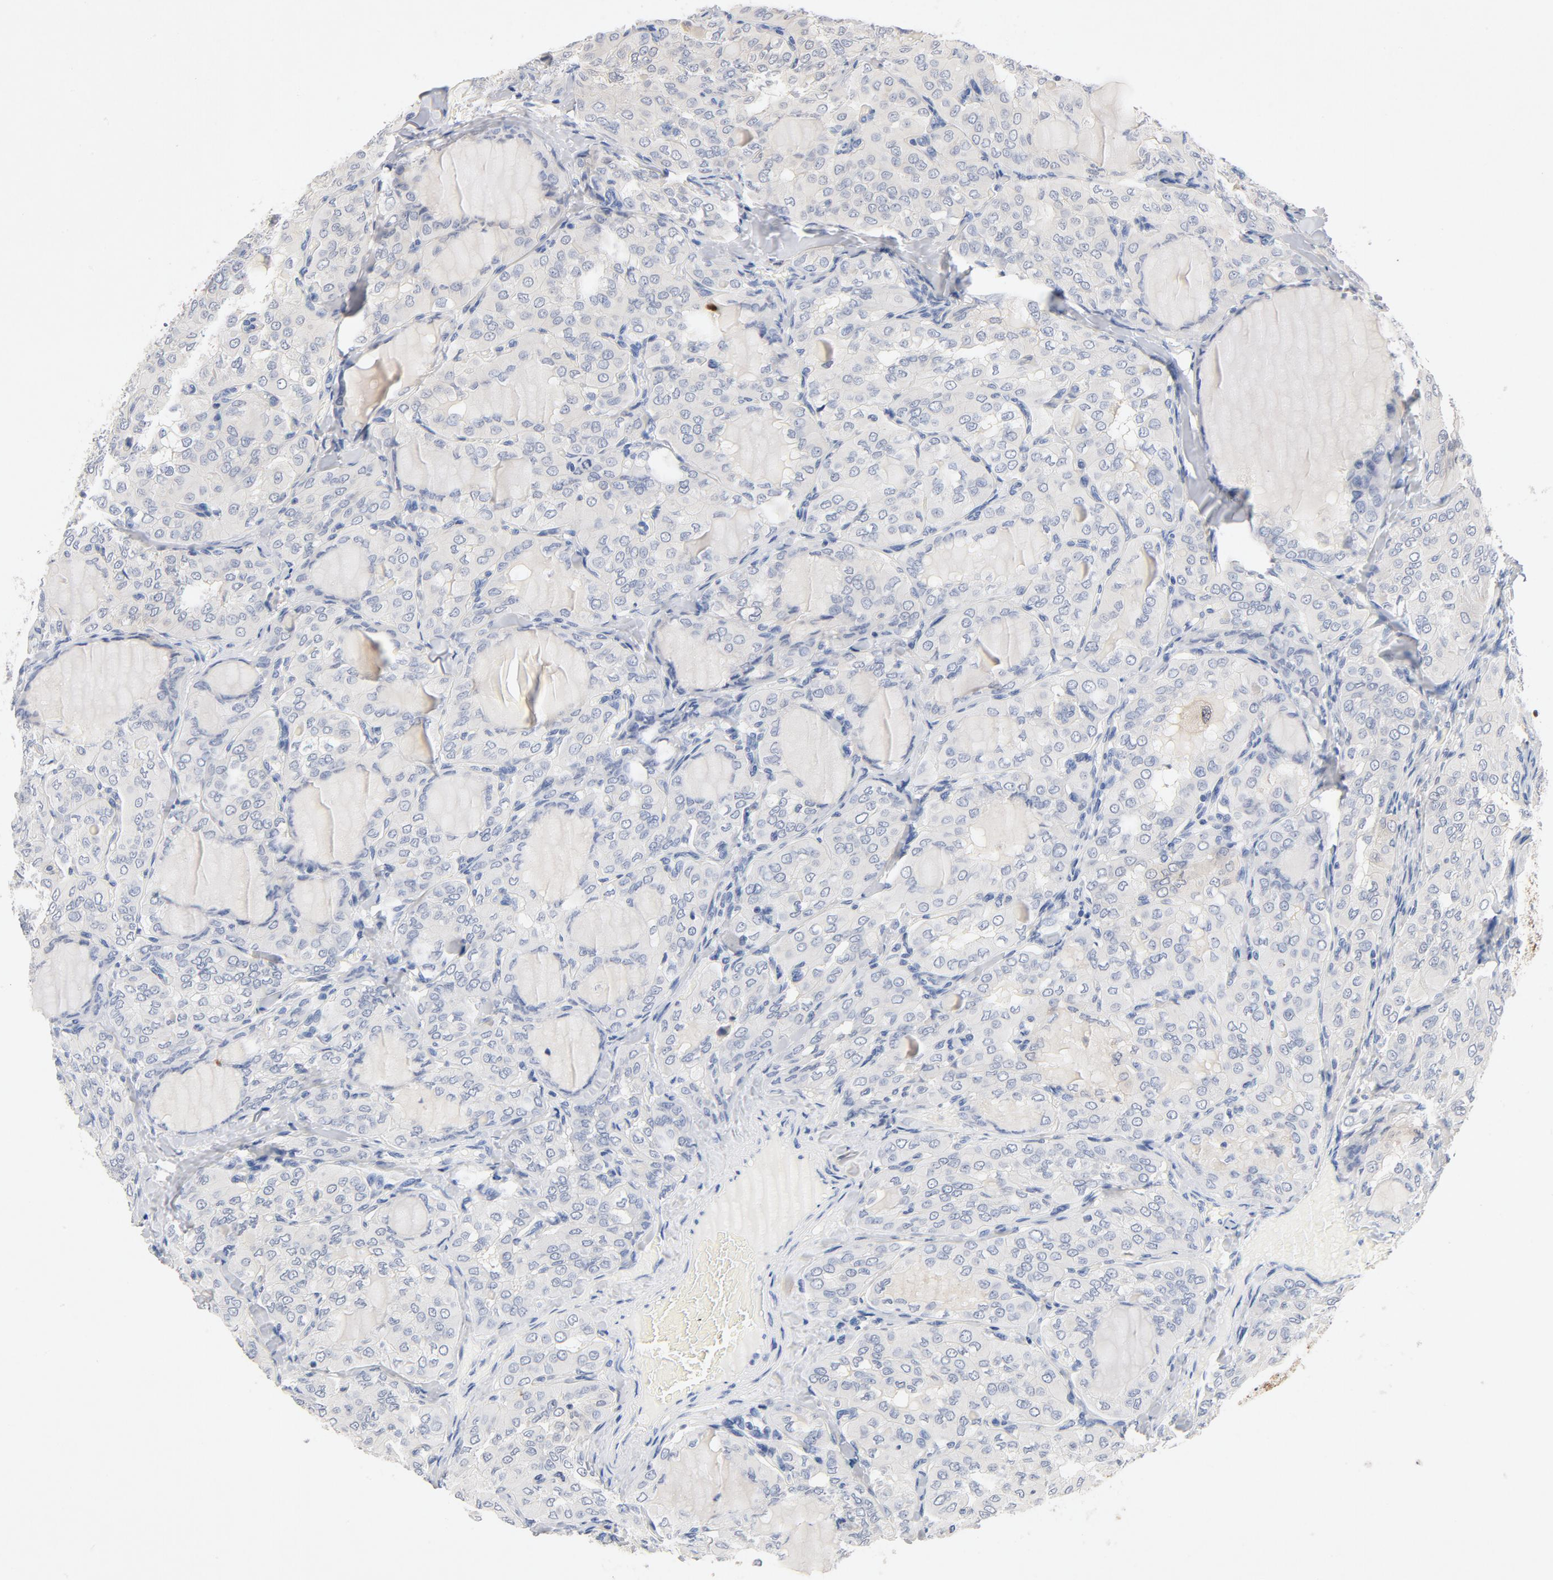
{"staining": {"intensity": "negative", "quantity": "none", "location": "none"}, "tissue": "thyroid cancer", "cell_type": "Tumor cells", "image_type": "cancer", "snomed": [{"axis": "morphology", "description": "Papillary adenocarcinoma, NOS"}, {"axis": "topography", "description": "Thyroid gland"}], "caption": "Micrograph shows no significant protein expression in tumor cells of papillary adenocarcinoma (thyroid). Brightfield microscopy of immunohistochemistry stained with DAB (brown) and hematoxylin (blue), captured at high magnification.", "gene": "STAT1", "patient": {"sex": "male", "age": 20}}